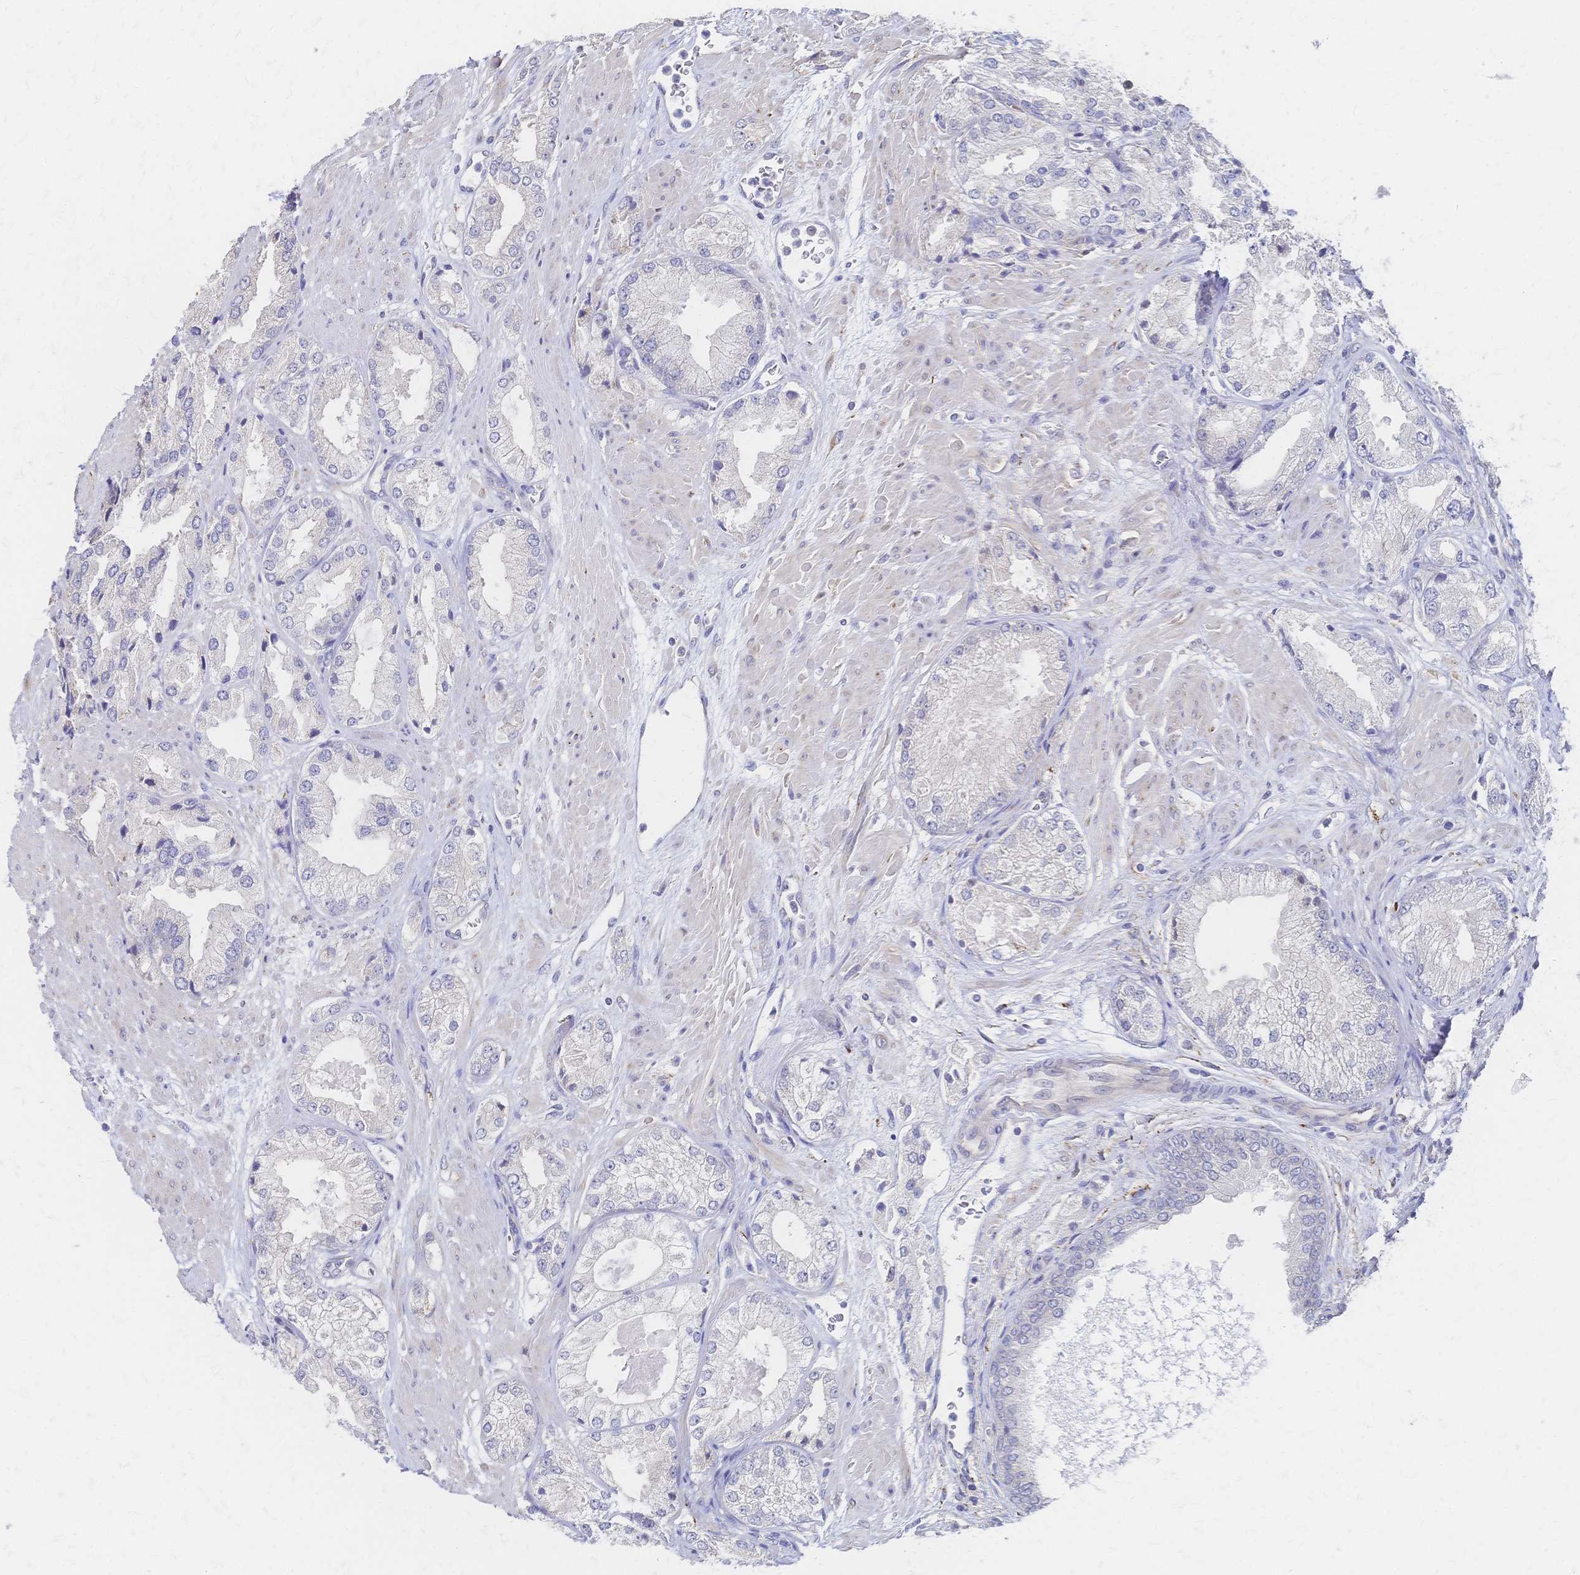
{"staining": {"intensity": "negative", "quantity": "none", "location": "none"}, "tissue": "prostate cancer", "cell_type": "Tumor cells", "image_type": "cancer", "snomed": [{"axis": "morphology", "description": "Adenocarcinoma, High grade"}, {"axis": "topography", "description": "Prostate"}], "caption": "IHC image of neoplastic tissue: human prostate cancer (adenocarcinoma (high-grade)) stained with DAB shows no significant protein staining in tumor cells.", "gene": "SLC5A1", "patient": {"sex": "male", "age": 68}}